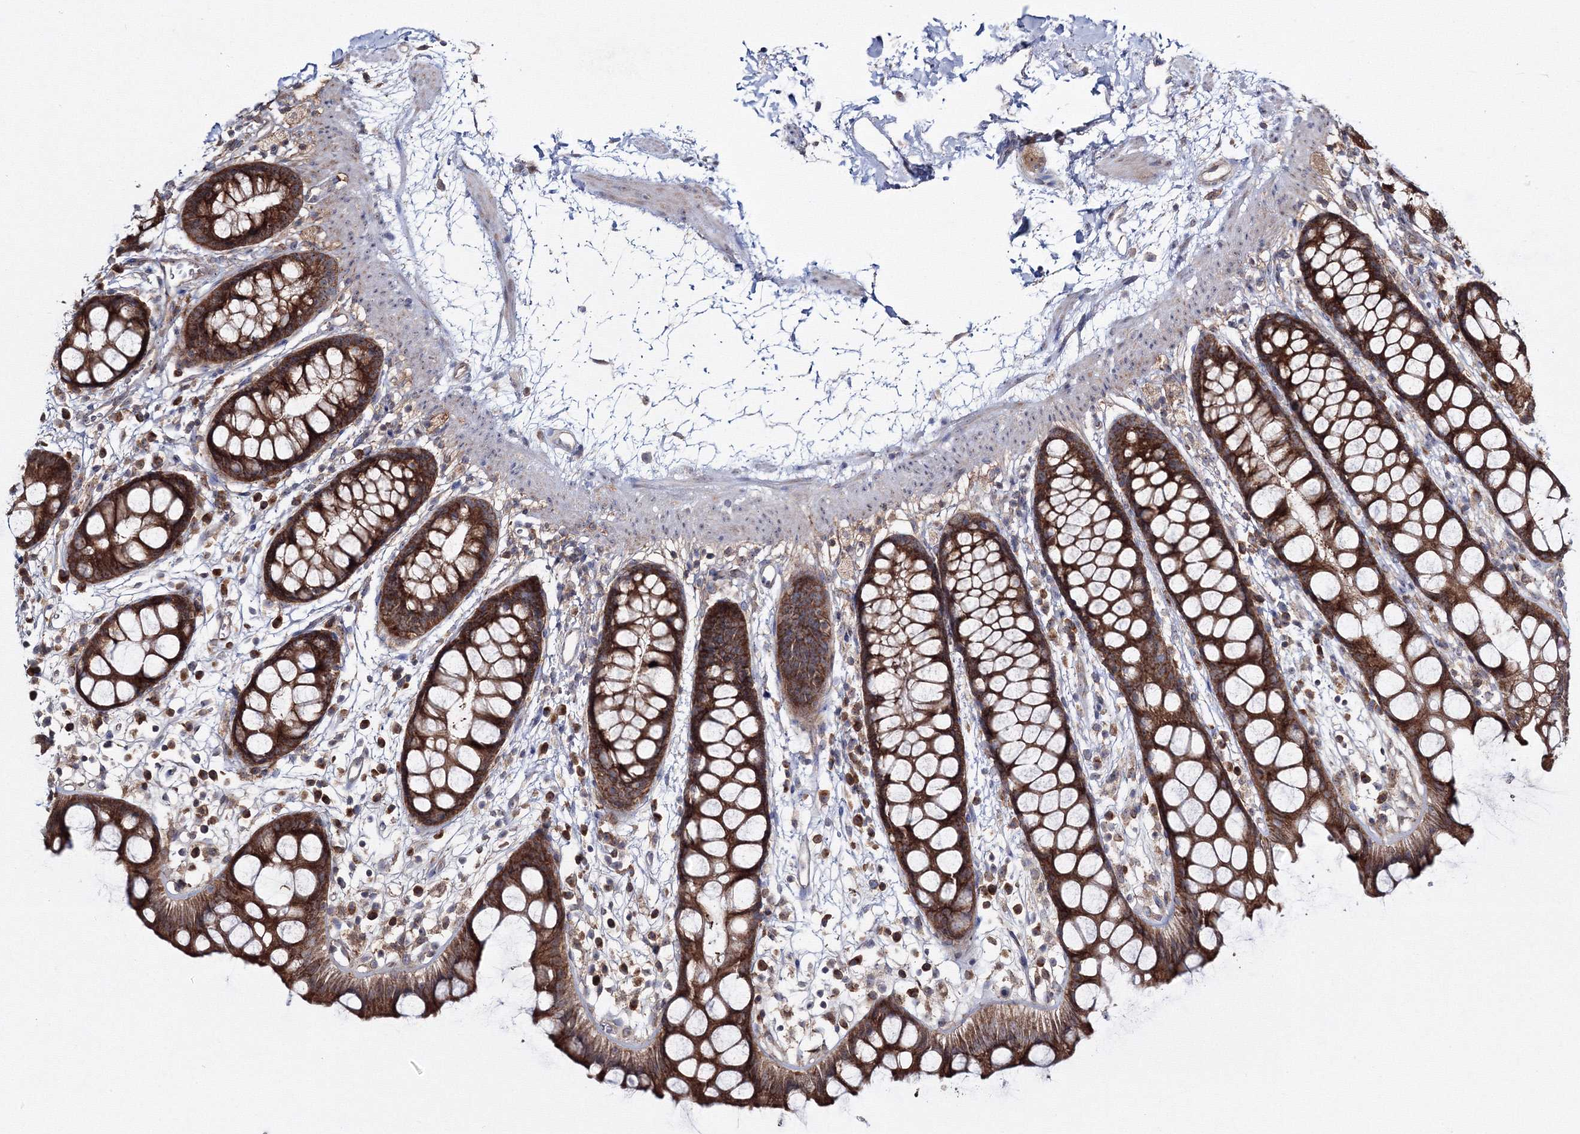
{"staining": {"intensity": "strong", "quantity": ">75%", "location": "cytoplasmic/membranous"}, "tissue": "rectum", "cell_type": "Glandular cells", "image_type": "normal", "snomed": [{"axis": "morphology", "description": "Normal tissue, NOS"}, {"axis": "topography", "description": "Rectum"}], "caption": "Immunohistochemistry (IHC) micrograph of normal rectum: human rectum stained using IHC reveals high levels of strong protein expression localized specifically in the cytoplasmic/membranous of glandular cells, appearing as a cytoplasmic/membranous brown color.", "gene": "PEX13", "patient": {"sex": "female", "age": 65}}